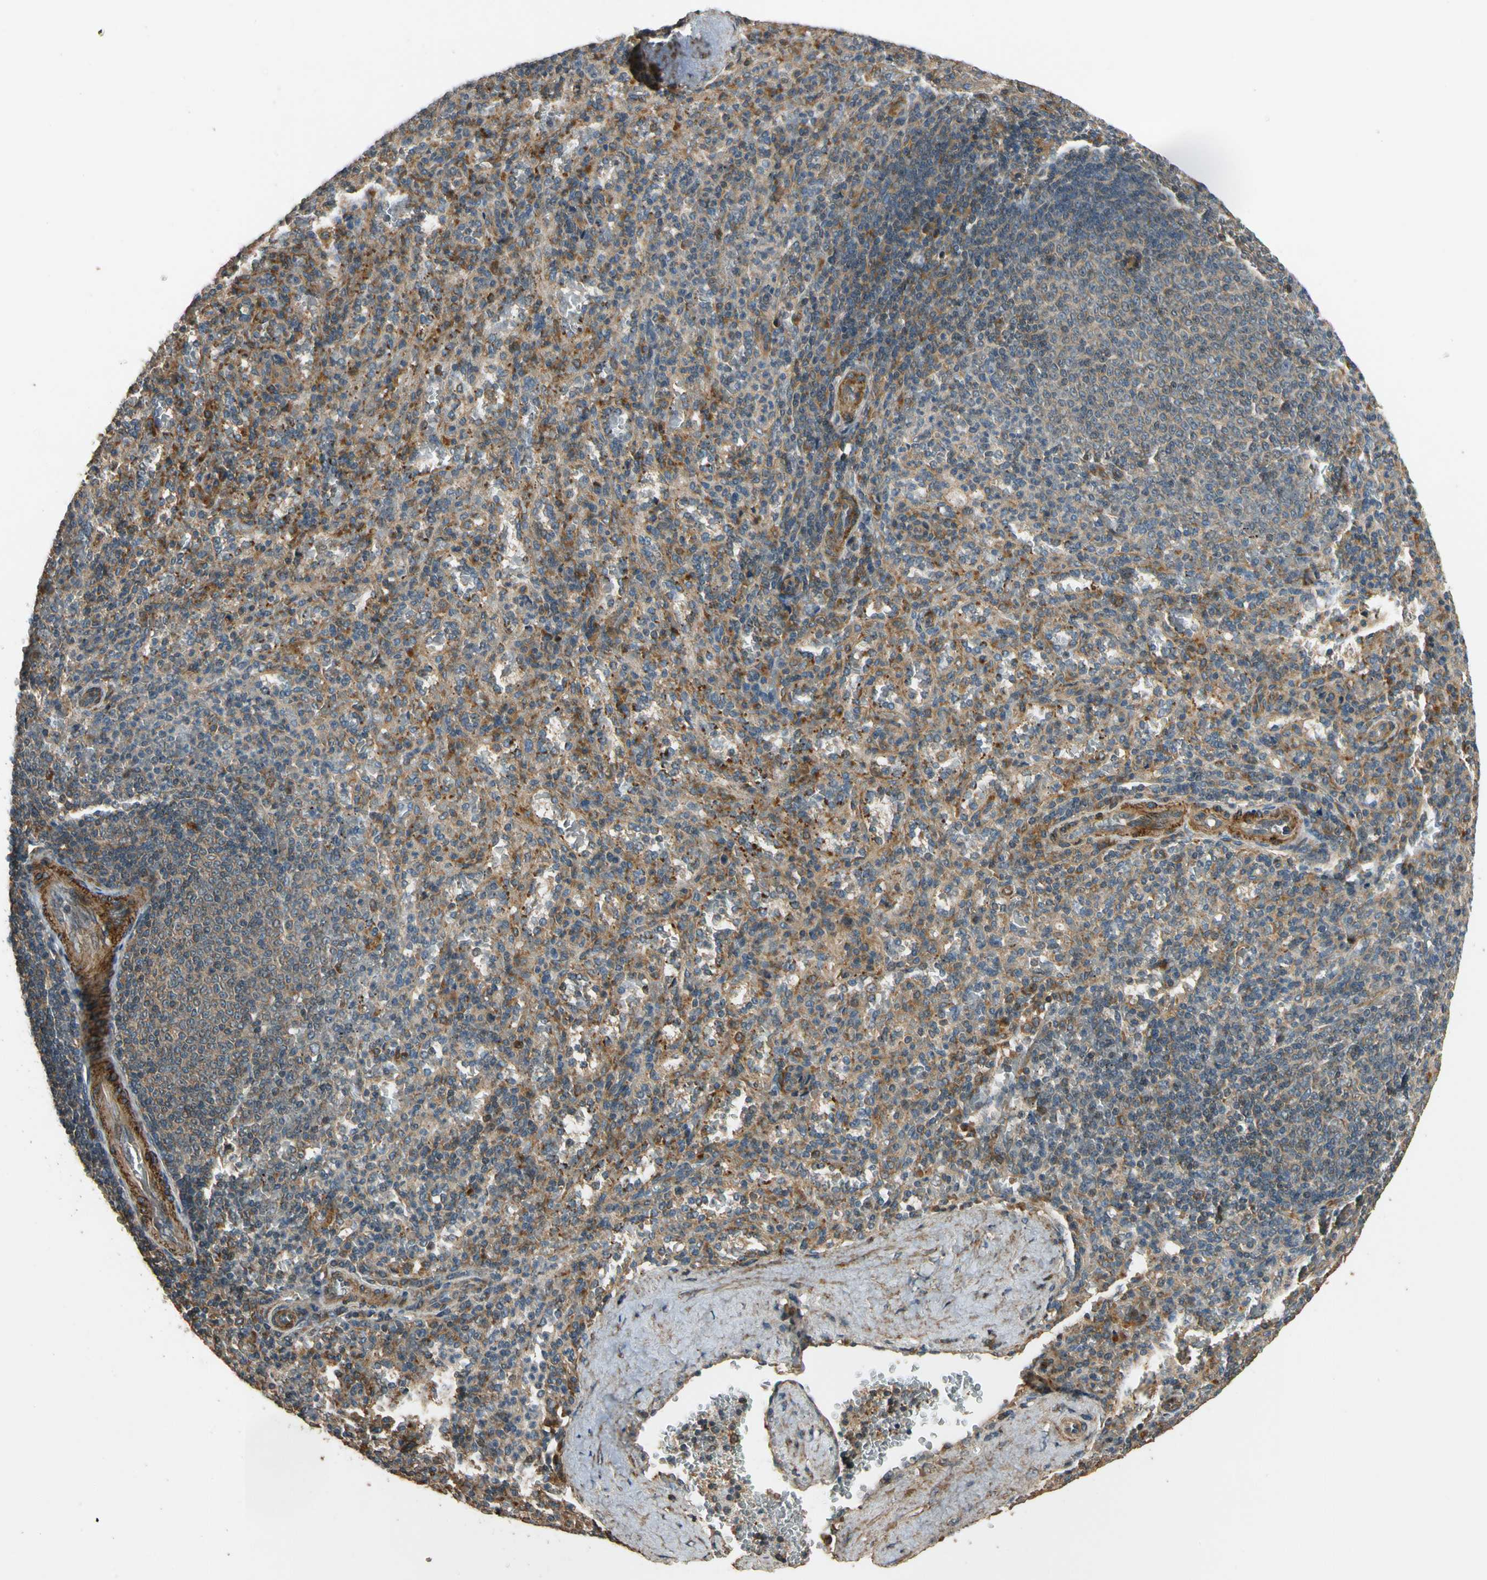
{"staining": {"intensity": "moderate", "quantity": "<25%", "location": "cytoplasmic/membranous"}, "tissue": "spleen", "cell_type": "Cells in red pulp", "image_type": "normal", "snomed": [{"axis": "morphology", "description": "Normal tissue, NOS"}, {"axis": "topography", "description": "Spleen"}], "caption": "Brown immunohistochemical staining in normal spleen reveals moderate cytoplasmic/membranous positivity in about <25% of cells in red pulp.", "gene": "MST1R", "patient": {"sex": "female", "age": 21}}